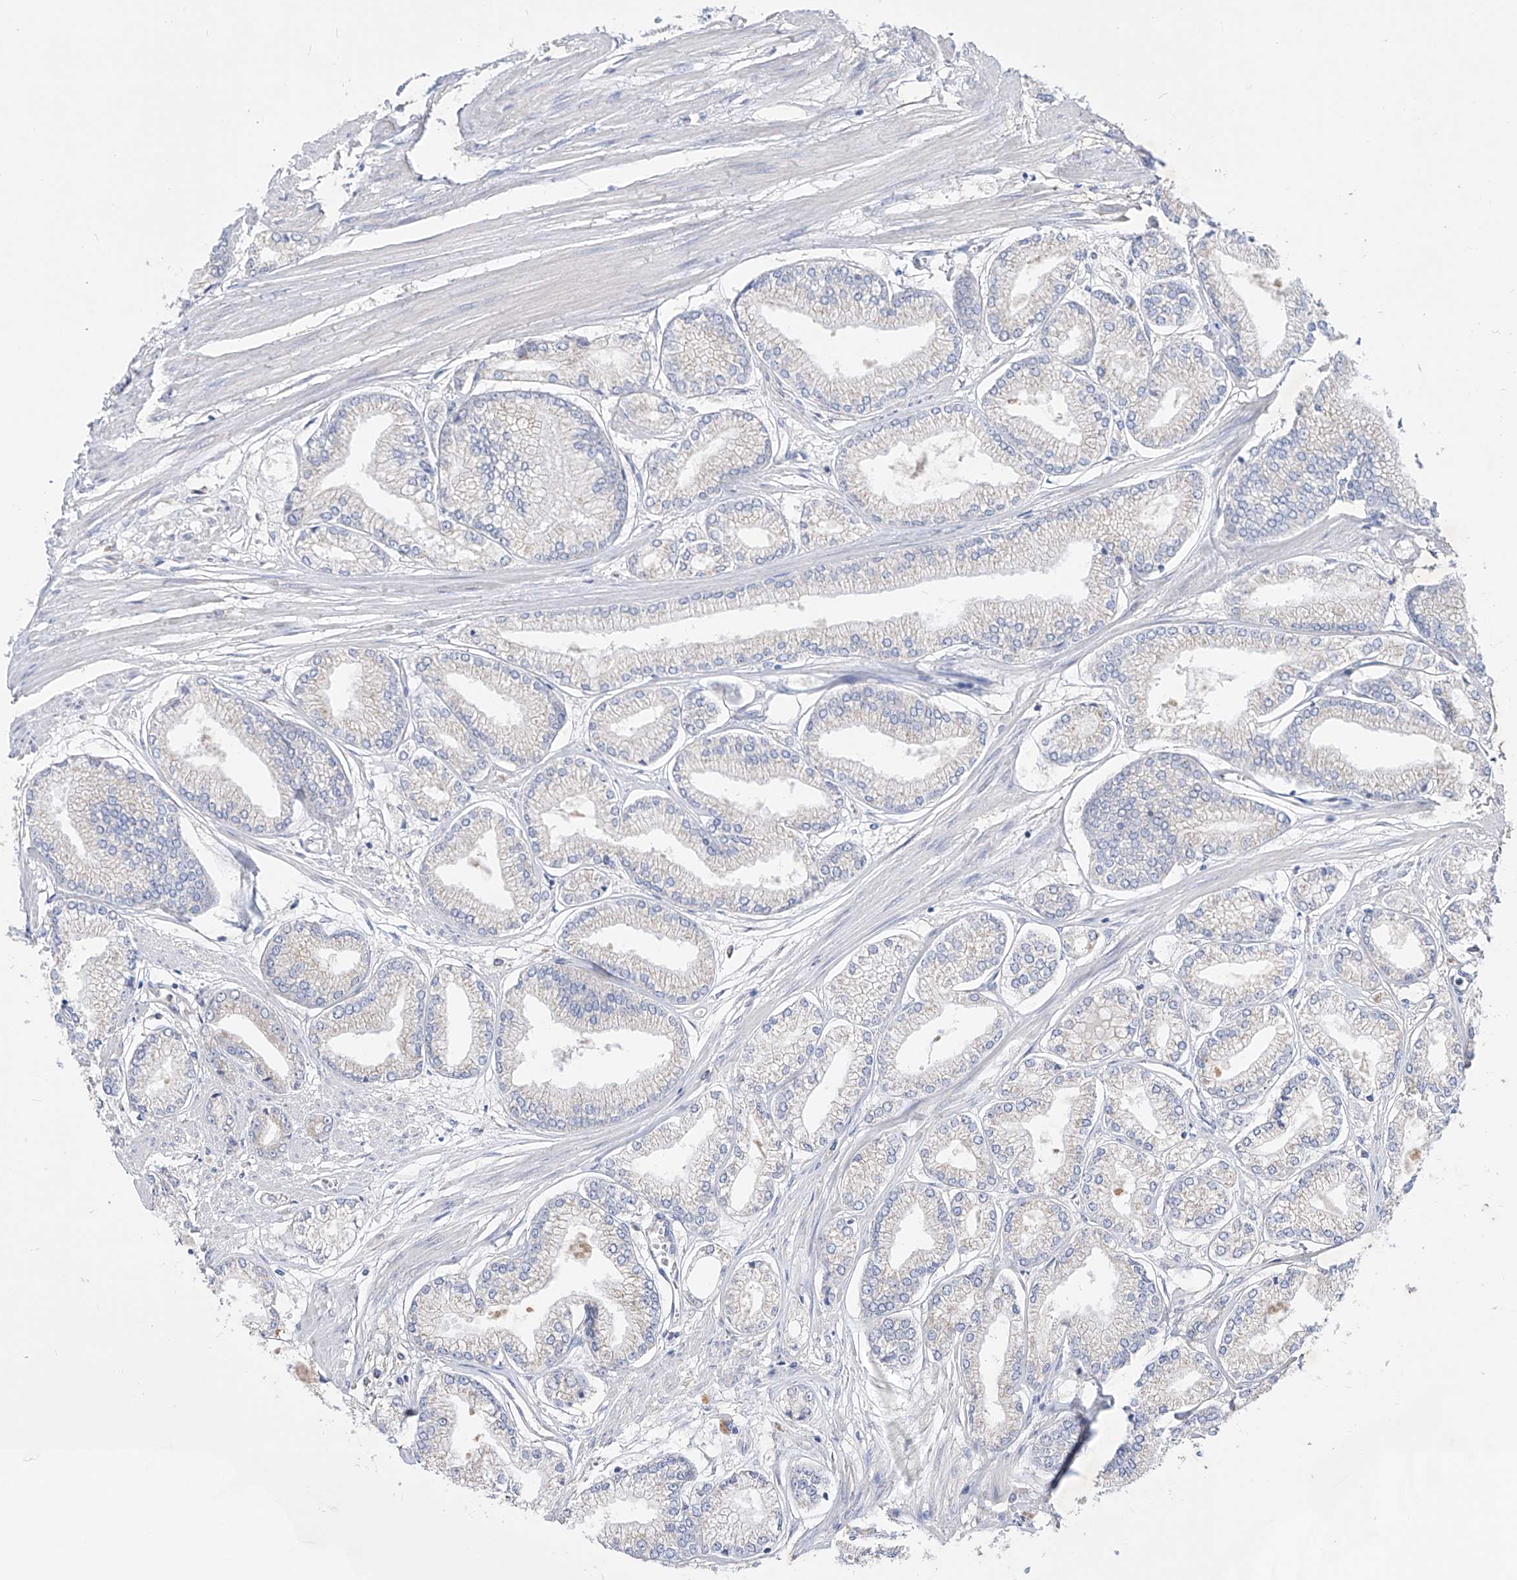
{"staining": {"intensity": "negative", "quantity": "none", "location": "none"}, "tissue": "prostate cancer", "cell_type": "Tumor cells", "image_type": "cancer", "snomed": [{"axis": "morphology", "description": "Adenocarcinoma, Low grade"}, {"axis": "topography", "description": "Prostate"}], "caption": "Micrograph shows no protein positivity in tumor cells of prostate cancer tissue.", "gene": "UFL1", "patient": {"sex": "male", "age": 52}}